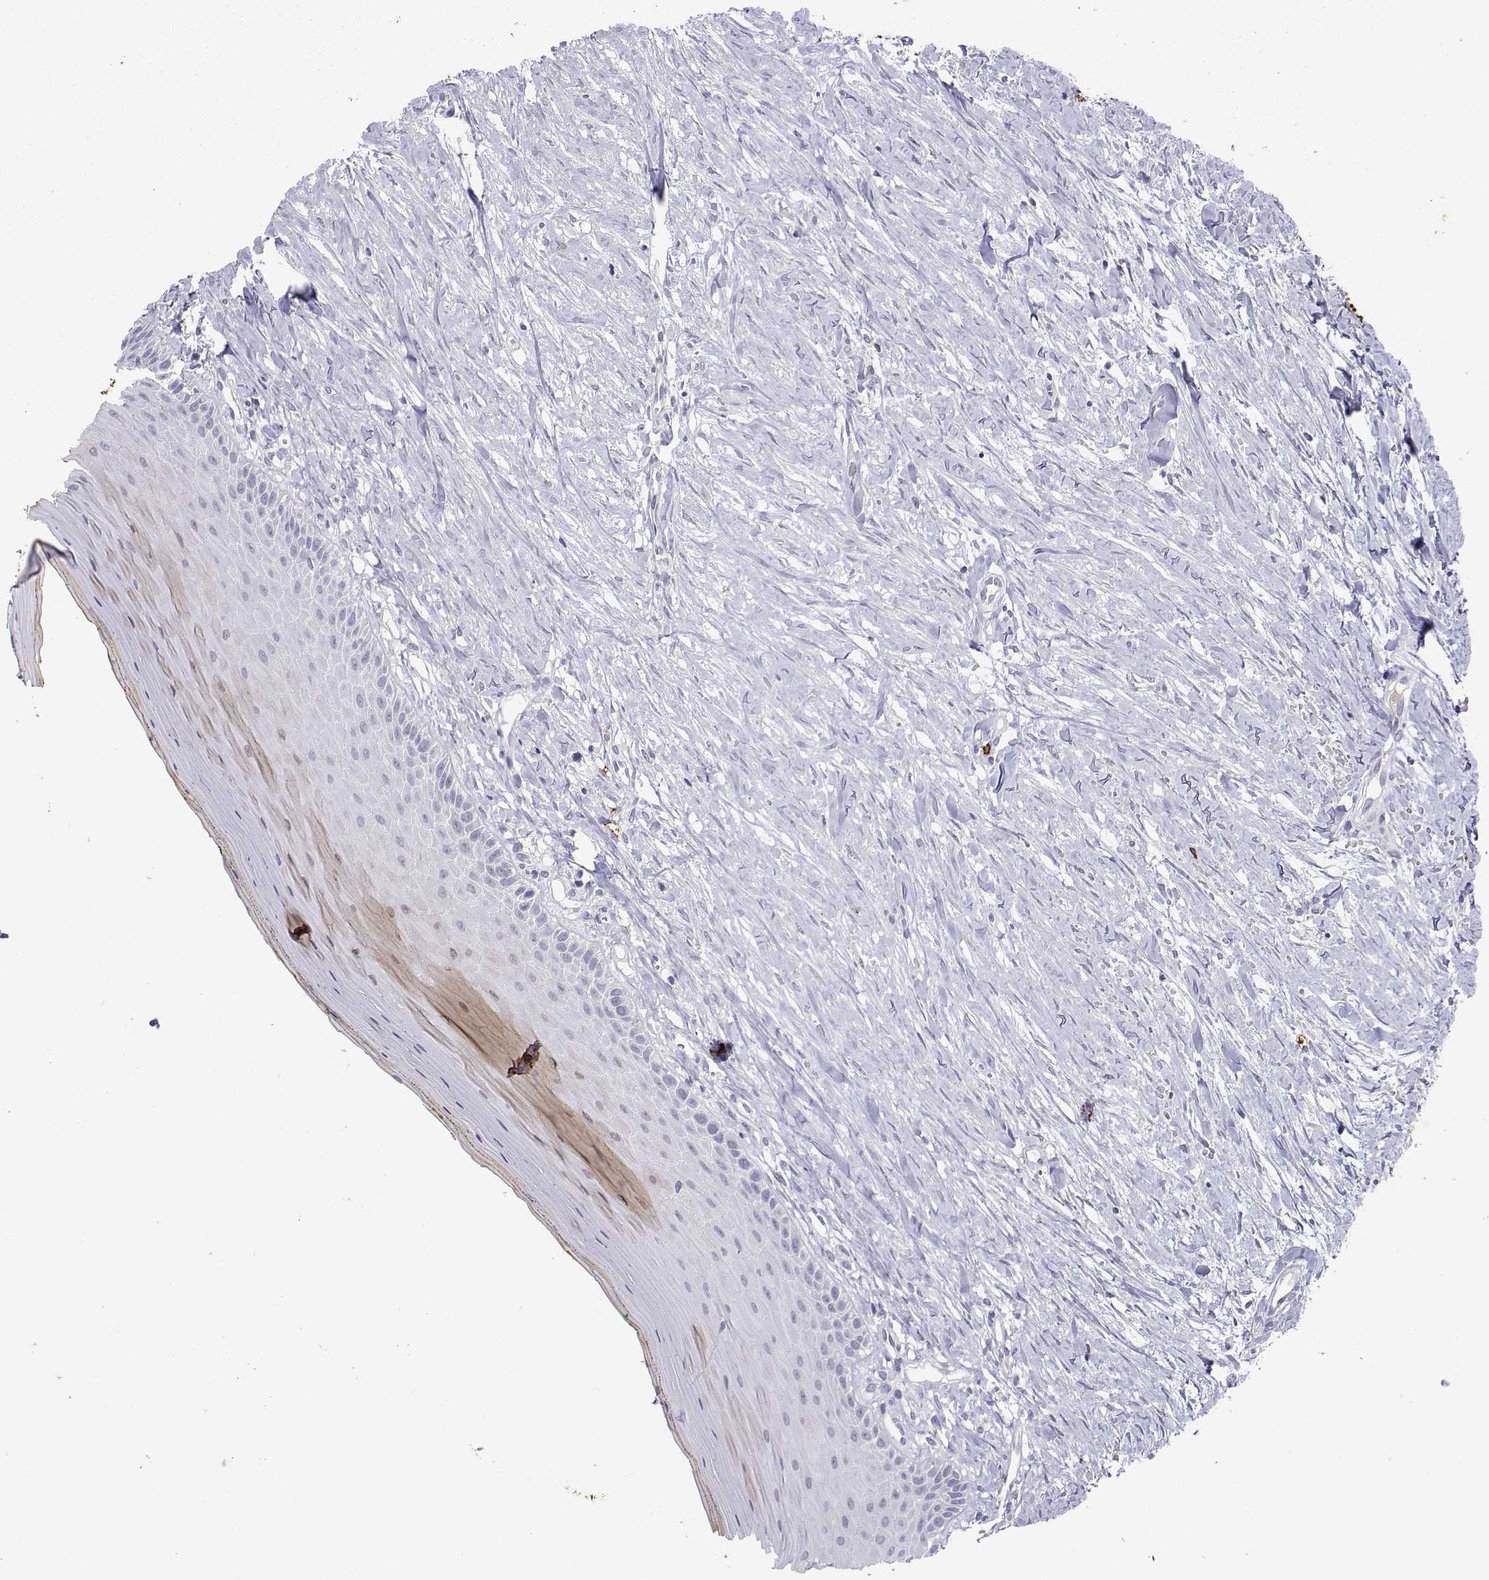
{"staining": {"intensity": "negative", "quantity": "none", "location": "none"}, "tissue": "oral mucosa", "cell_type": "Squamous epithelial cells", "image_type": "normal", "snomed": [{"axis": "morphology", "description": "Normal tissue, NOS"}, {"axis": "topography", "description": "Oral tissue"}], "caption": "Normal oral mucosa was stained to show a protein in brown. There is no significant positivity in squamous epithelial cells. Nuclei are stained in blue.", "gene": "MS4A1", "patient": {"sex": "female", "age": 43}}